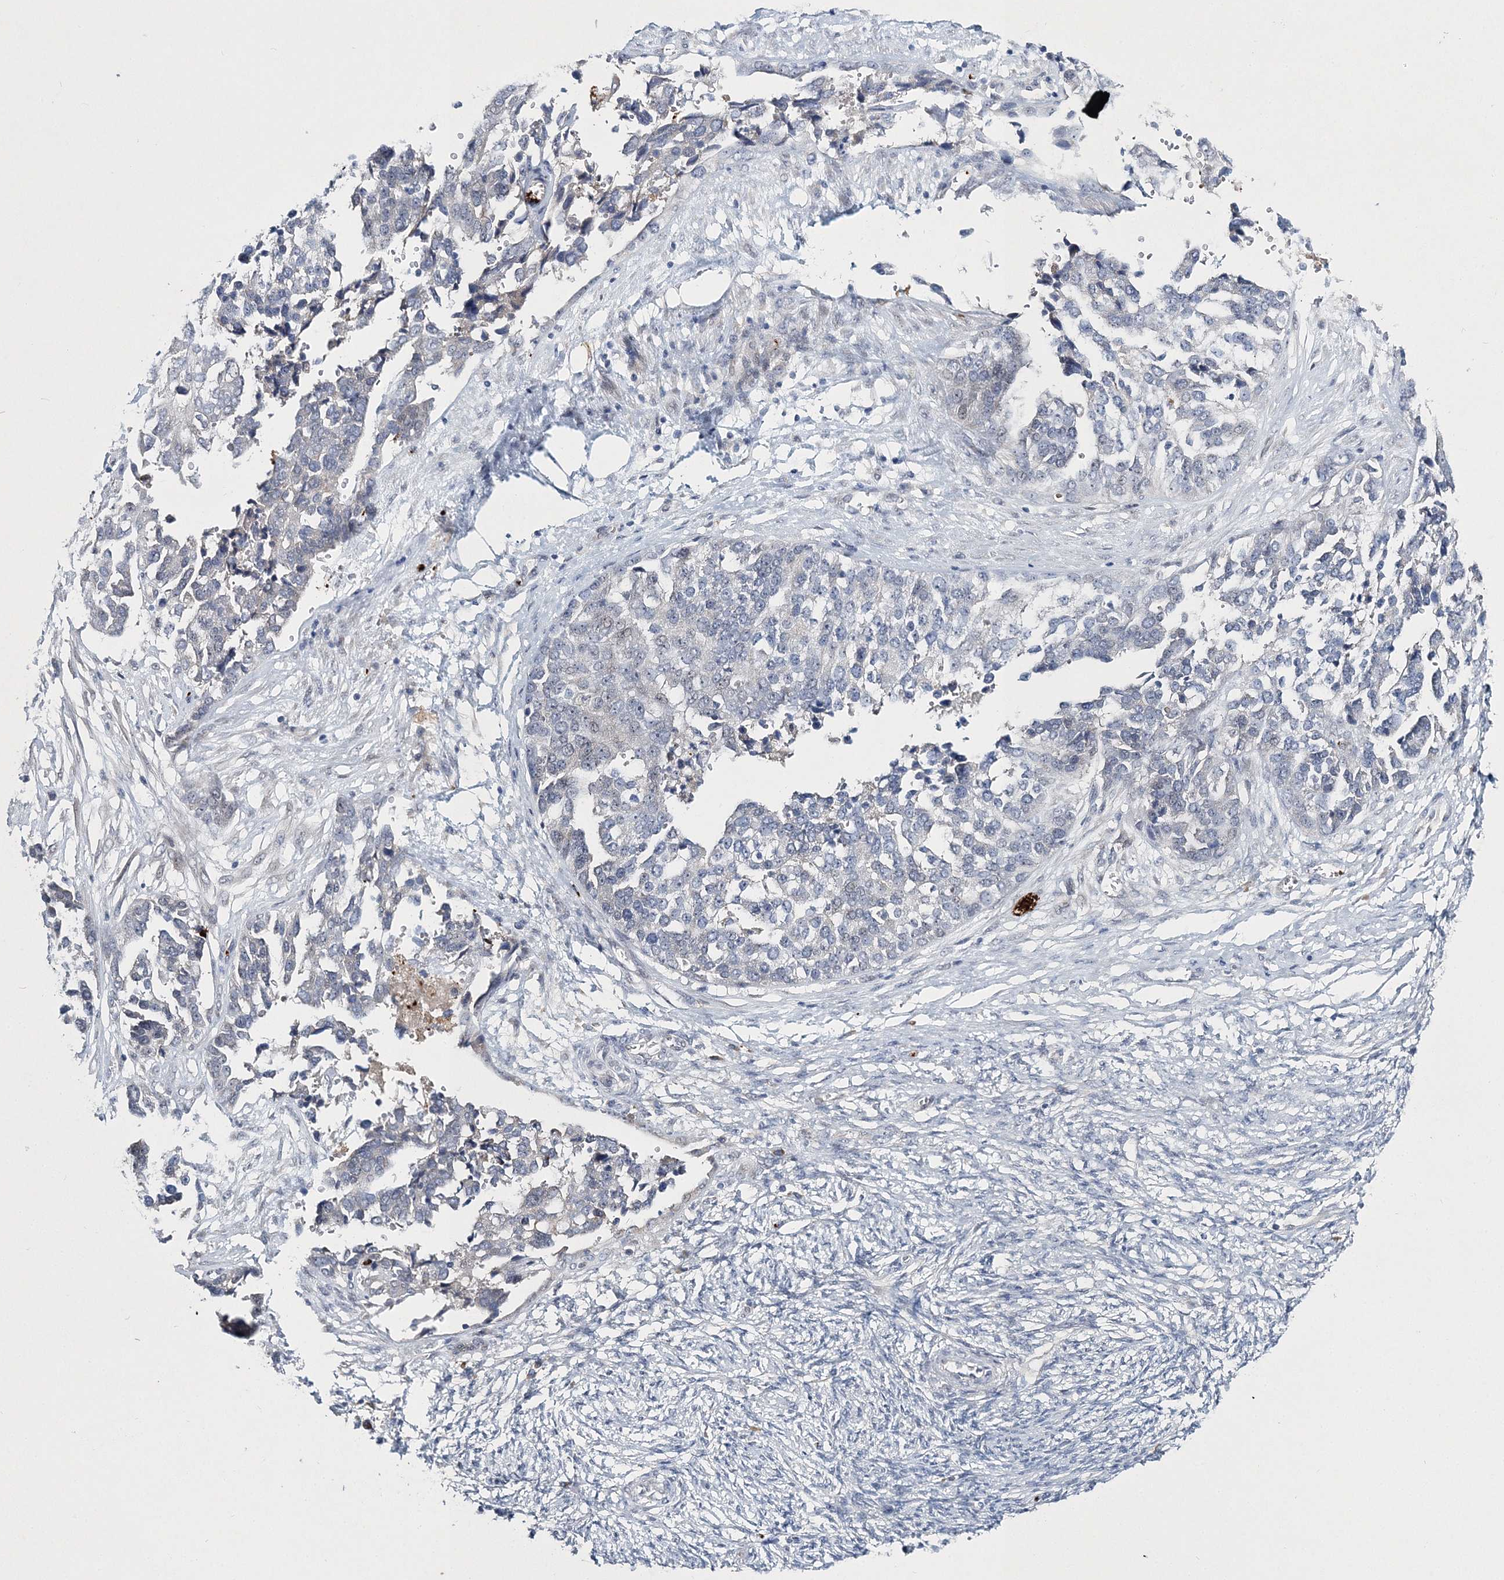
{"staining": {"intensity": "negative", "quantity": "none", "location": "none"}, "tissue": "ovarian cancer", "cell_type": "Tumor cells", "image_type": "cancer", "snomed": [{"axis": "morphology", "description": "Cystadenocarcinoma, serous, NOS"}, {"axis": "topography", "description": "Ovary"}], "caption": "Tumor cells show no significant protein expression in ovarian serous cystadenocarcinoma.", "gene": "MYOZ2", "patient": {"sex": "female", "age": 44}}